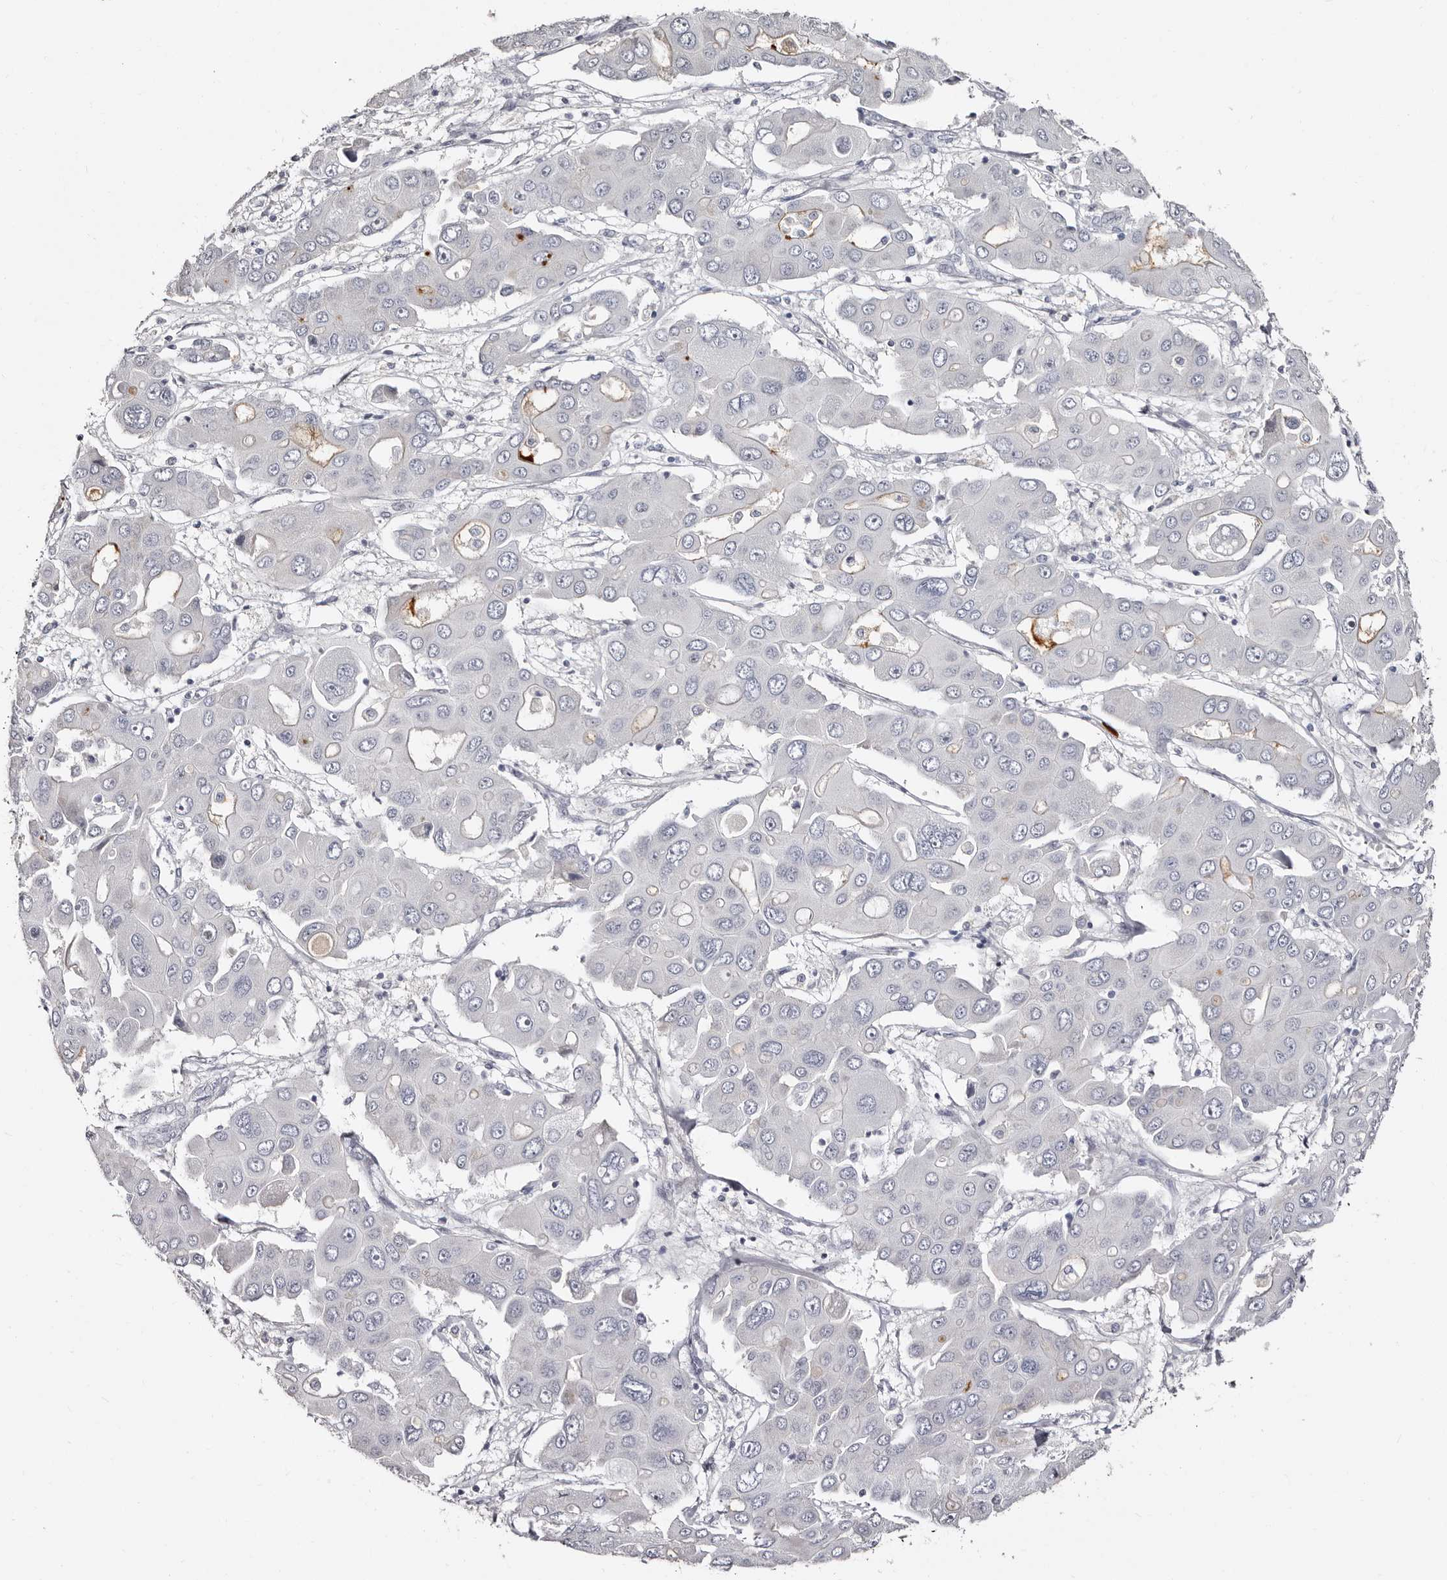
{"staining": {"intensity": "negative", "quantity": "none", "location": "none"}, "tissue": "liver cancer", "cell_type": "Tumor cells", "image_type": "cancer", "snomed": [{"axis": "morphology", "description": "Cholangiocarcinoma"}, {"axis": "topography", "description": "Liver"}], "caption": "A photomicrograph of human liver cancer is negative for staining in tumor cells.", "gene": "TBC1D22B", "patient": {"sex": "male", "age": 67}}